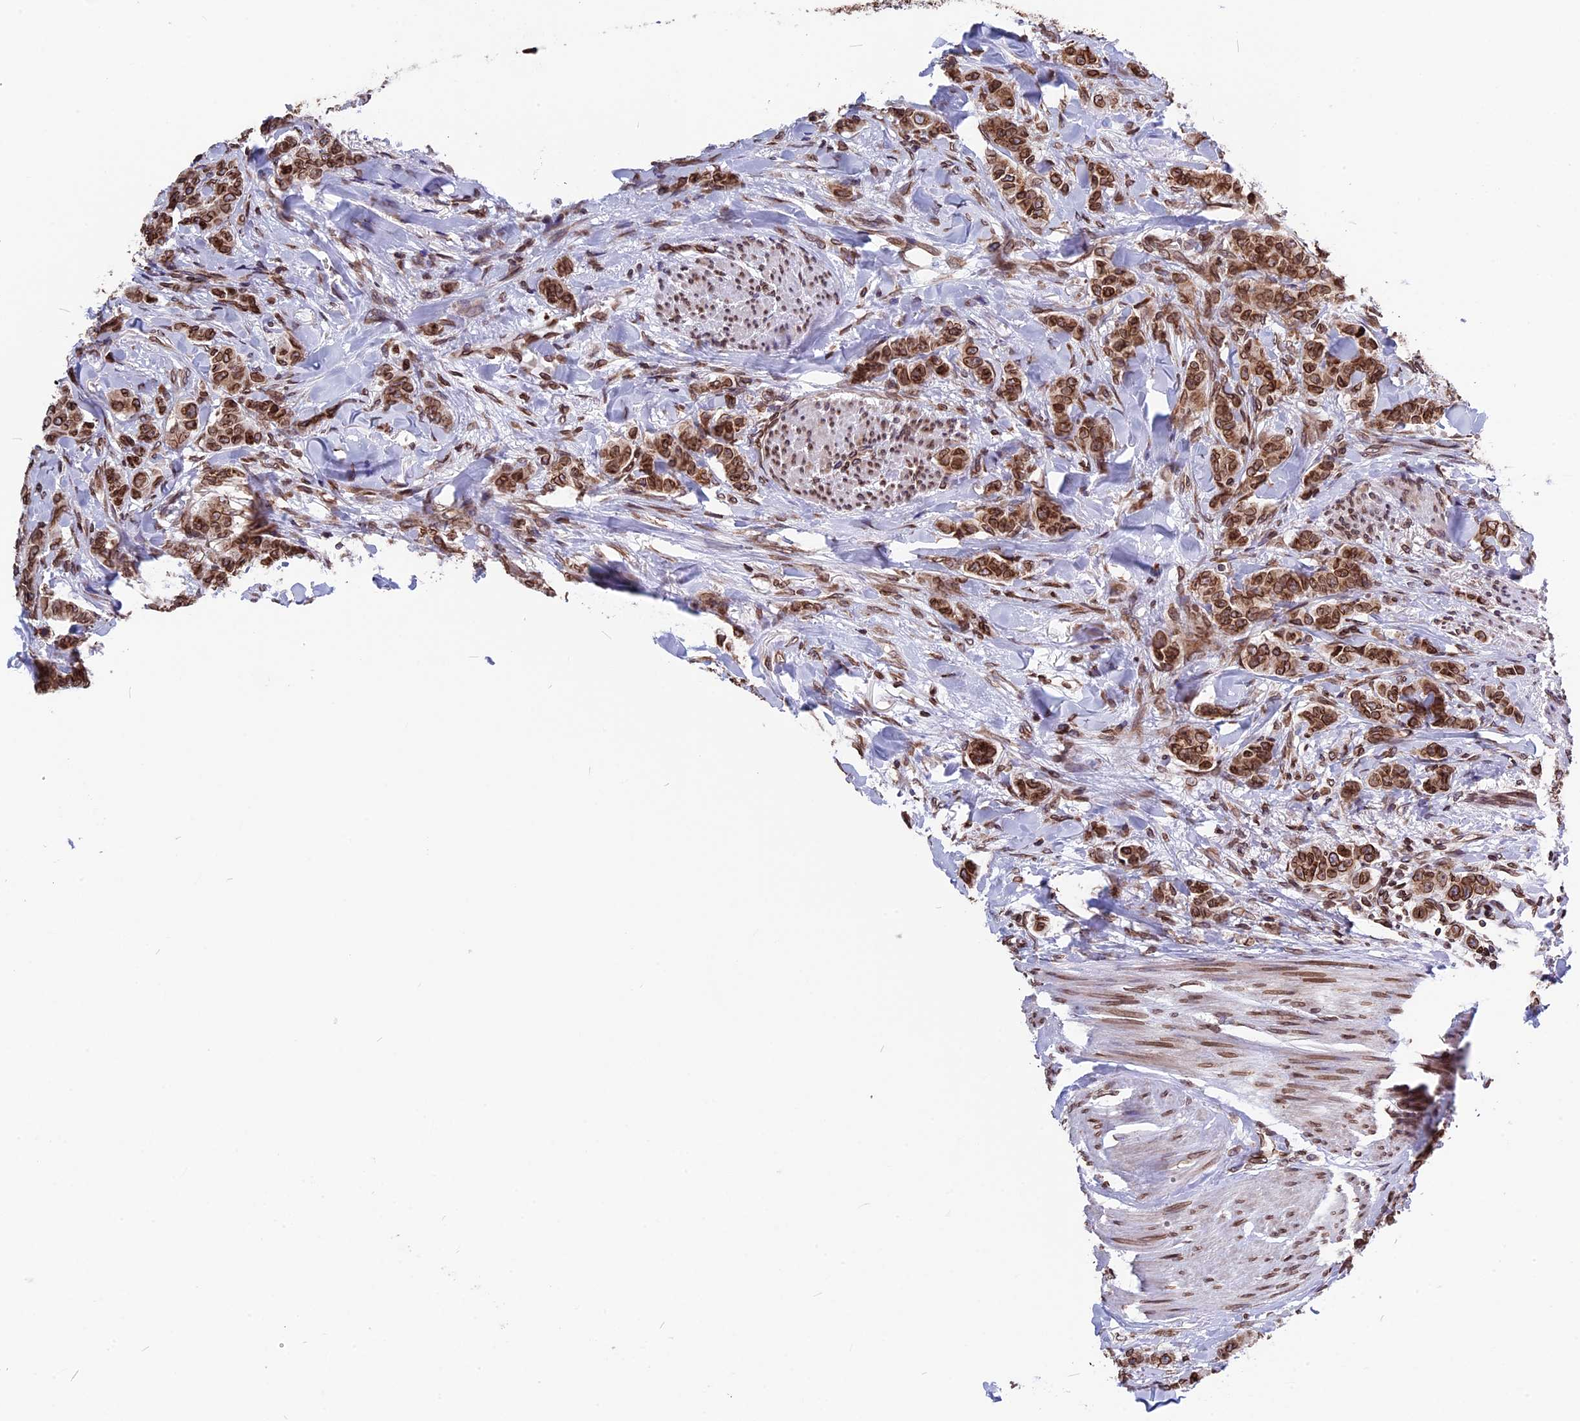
{"staining": {"intensity": "strong", "quantity": ">75%", "location": "cytoplasmic/membranous,nuclear"}, "tissue": "breast cancer", "cell_type": "Tumor cells", "image_type": "cancer", "snomed": [{"axis": "morphology", "description": "Duct carcinoma"}, {"axis": "topography", "description": "Breast"}], "caption": "DAB (3,3'-diaminobenzidine) immunohistochemical staining of human breast cancer shows strong cytoplasmic/membranous and nuclear protein positivity in about >75% of tumor cells.", "gene": "PTCHD4", "patient": {"sex": "female", "age": 40}}